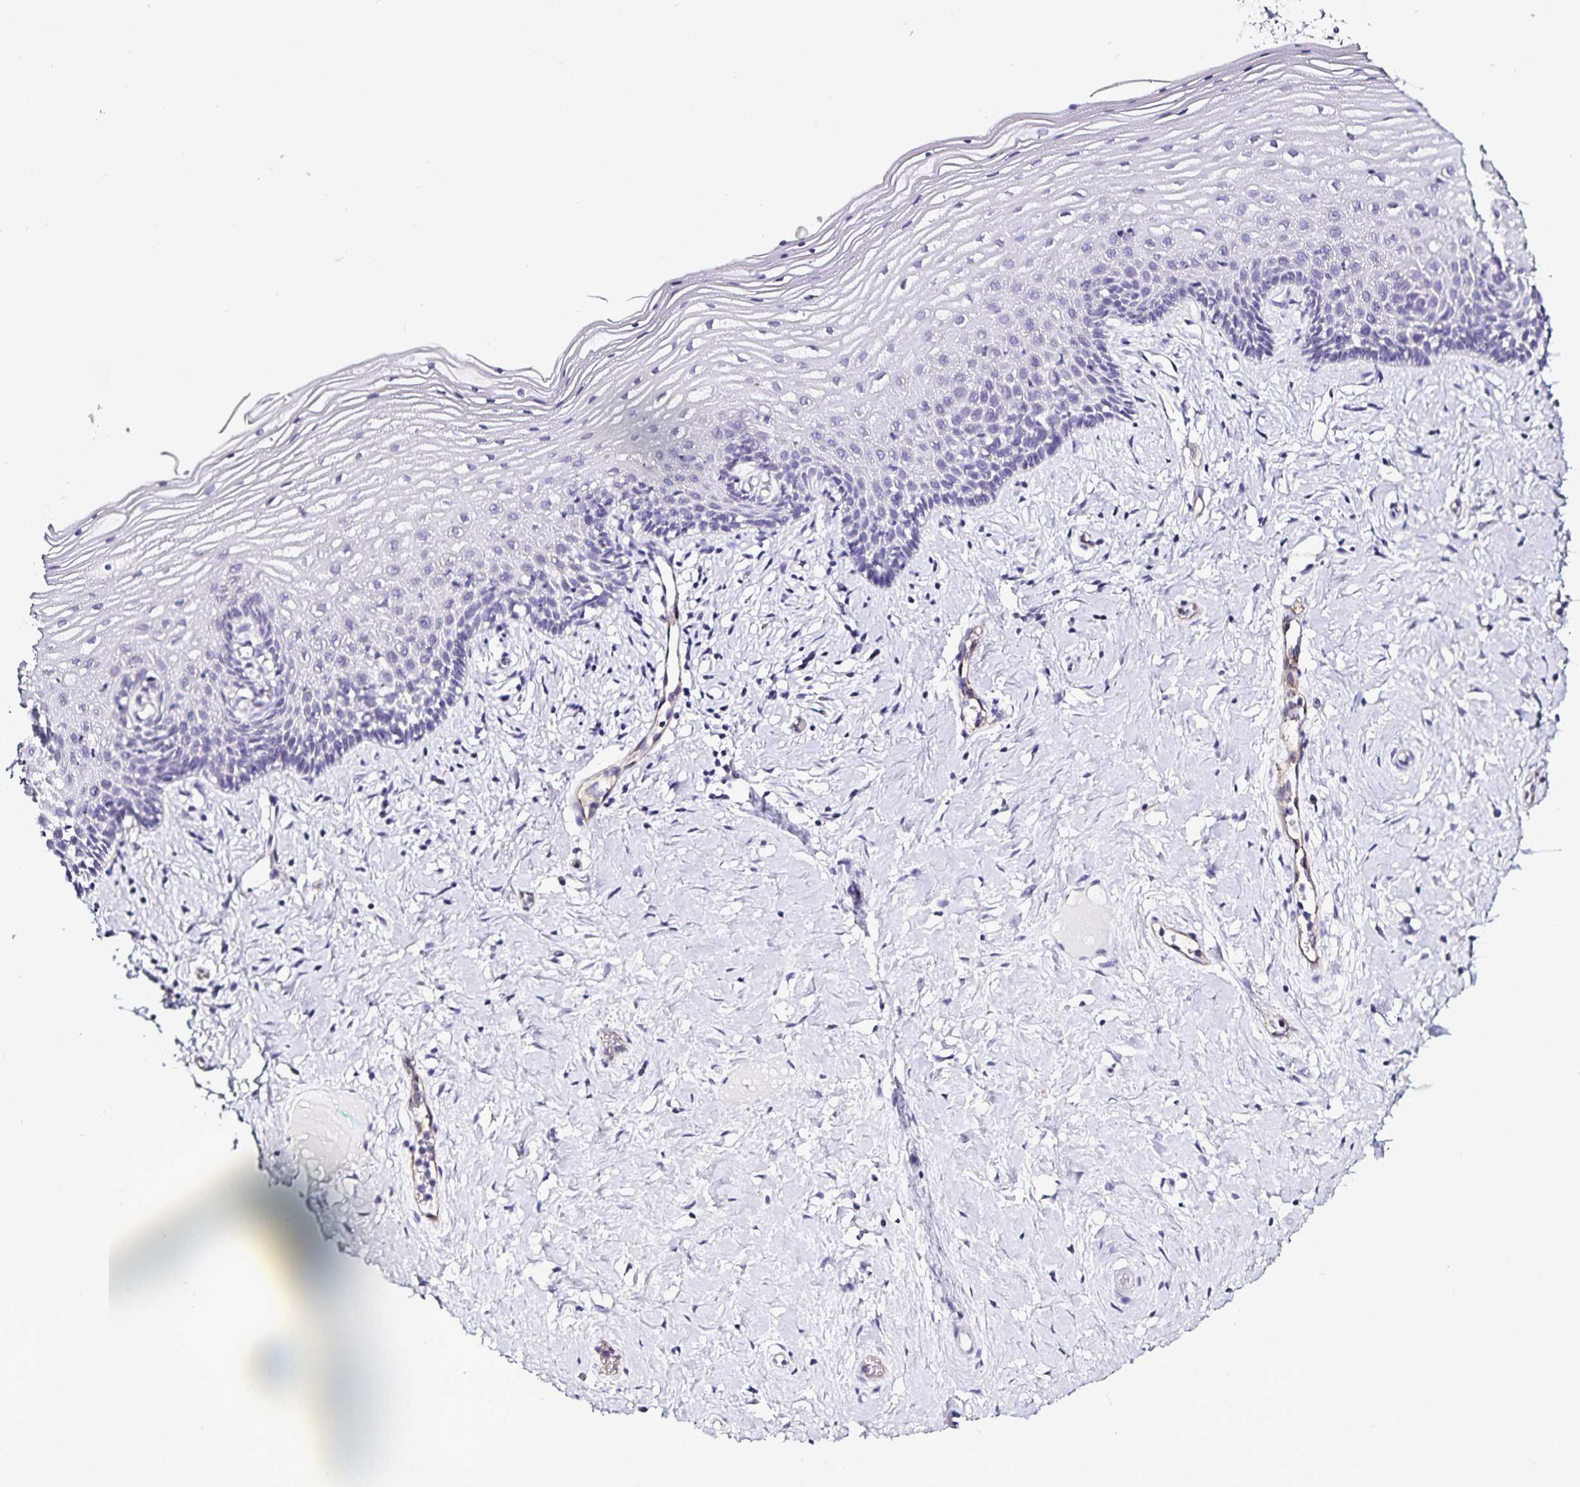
{"staining": {"intensity": "negative", "quantity": "none", "location": "none"}, "tissue": "vagina", "cell_type": "Squamous epithelial cells", "image_type": "normal", "snomed": [{"axis": "morphology", "description": "Normal tissue, NOS"}, {"axis": "topography", "description": "Vagina"}], "caption": "A high-resolution micrograph shows immunohistochemistry staining of benign vagina, which reveals no significant positivity in squamous epithelial cells. (DAB (3,3'-diaminobenzidine) IHC with hematoxylin counter stain).", "gene": "TSPAN7", "patient": {"sex": "female", "age": 42}}